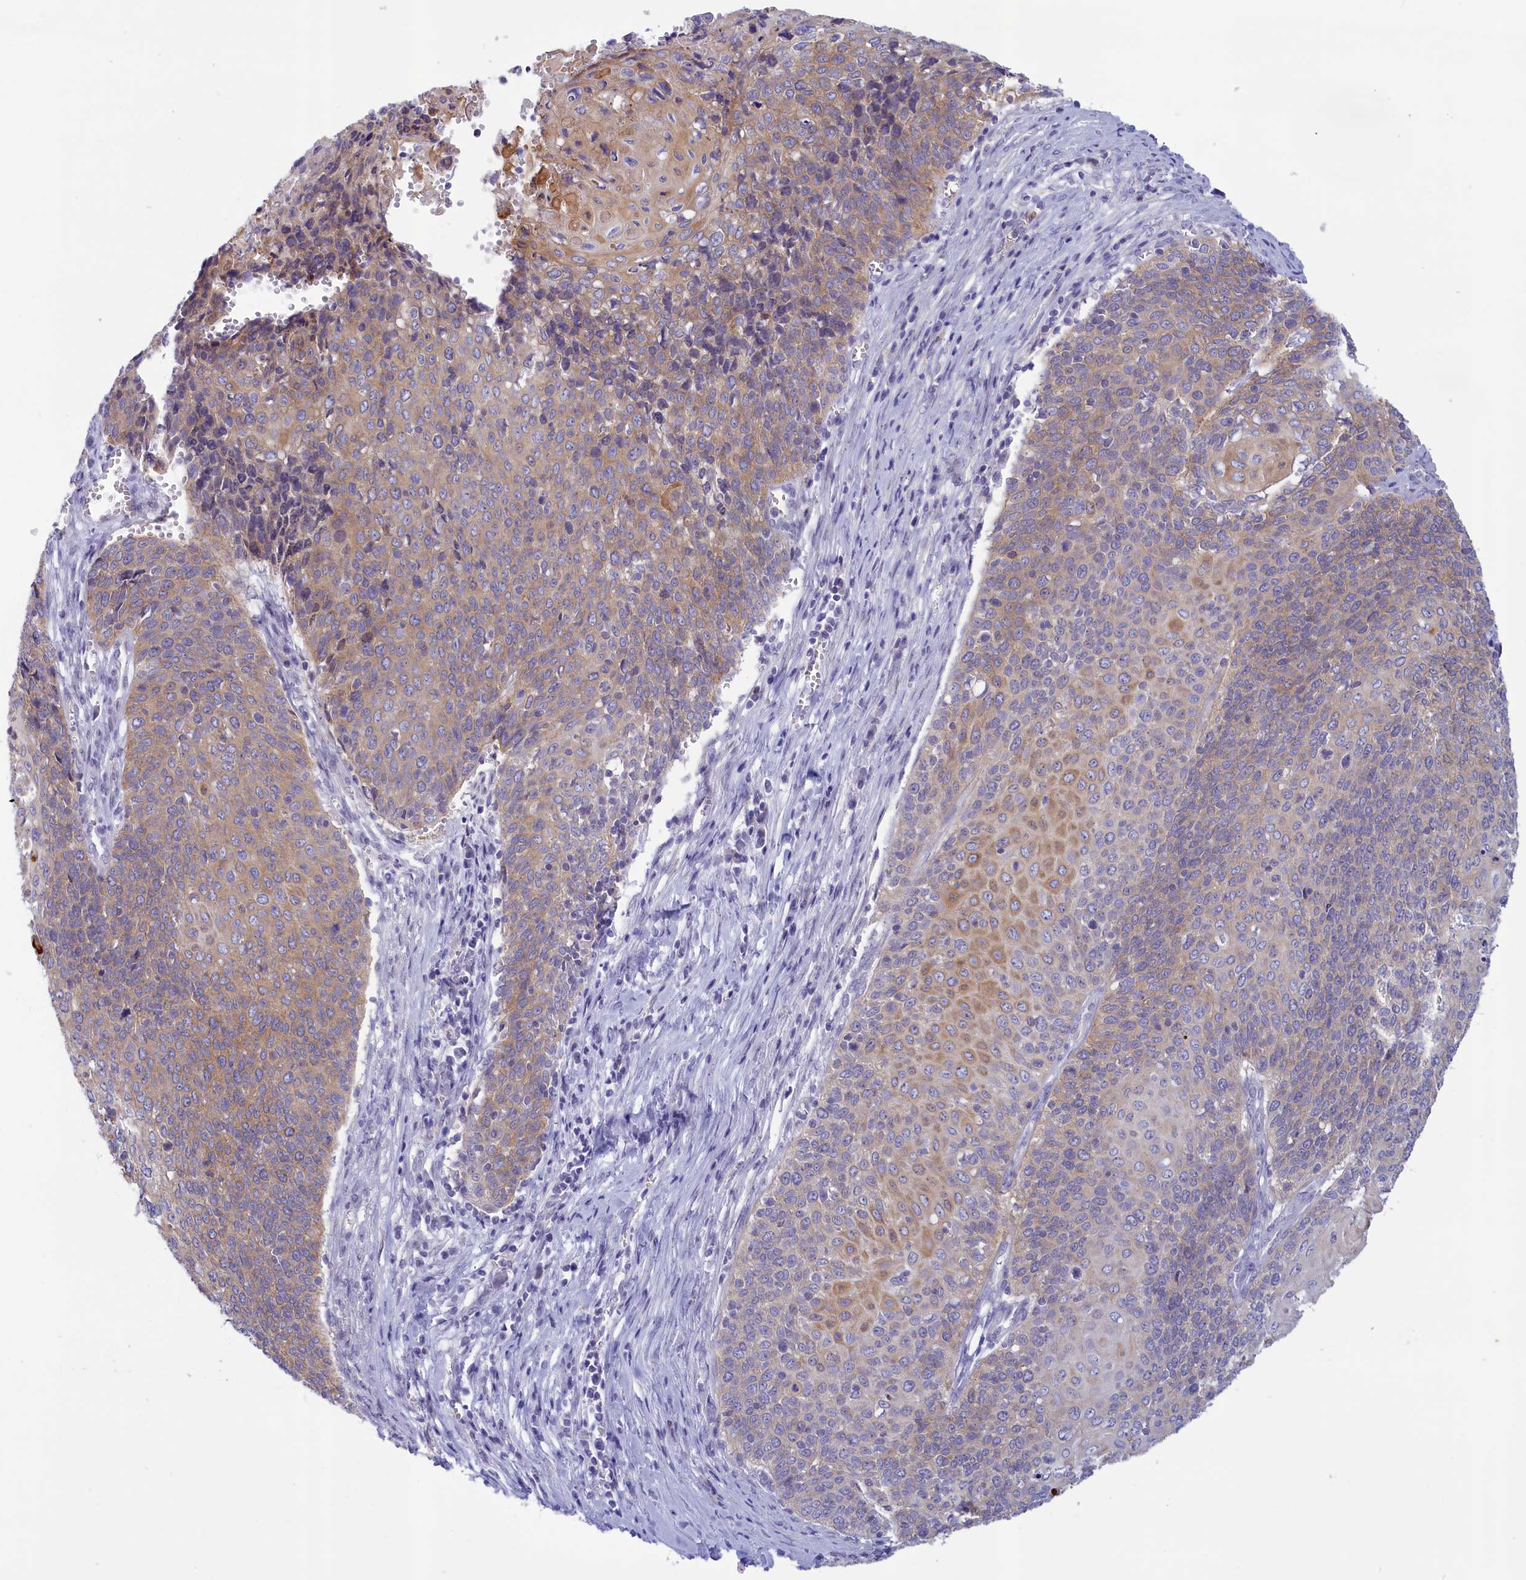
{"staining": {"intensity": "weak", "quantity": "25%-75%", "location": "cytoplasmic/membranous"}, "tissue": "cervical cancer", "cell_type": "Tumor cells", "image_type": "cancer", "snomed": [{"axis": "morphology", "description": "Squamous cell carcinoma, NOS"}, {"axis": "topography", "description": "Cervix"}], "caption": "Tumor cells display low levels of weak cytoplasmic/membranous expression in approximately 25%-75% of cells in human squamous cell carcinoma (cervical).", "gene": "CORO2A", "patient": {"sex": "female", "age": 39}}